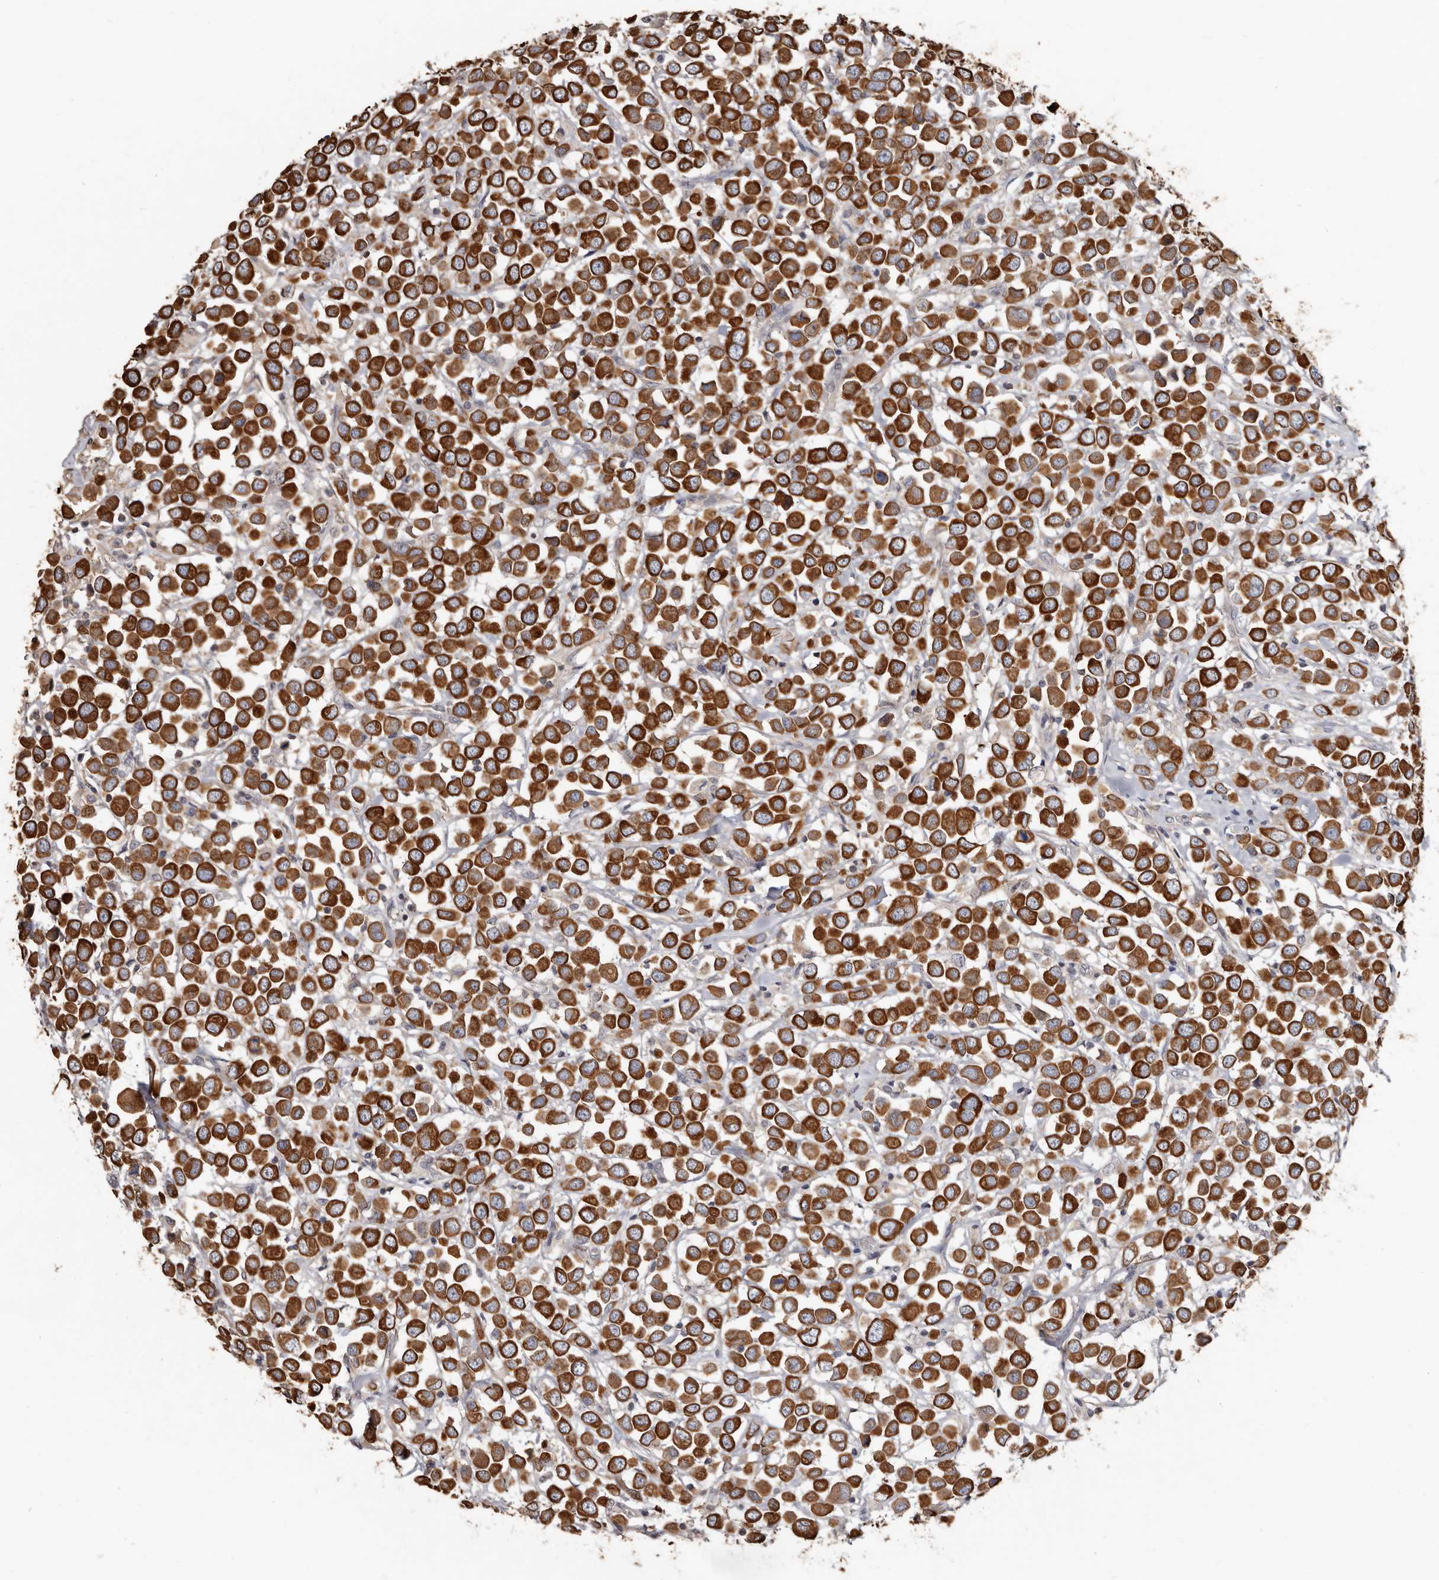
{"staining": {"intensity": "strong", "quantity": ">75%", "location": "cytoplasmic/membranous"}, "tissue": "breast cancer", "cell_type": "Tumor cells", "image_type": "cancer", "snomed": [{"axis": "morphology", "description": "Duct carcinoma"}, {"axis": "topography", "description": "Breast"}], "caption": "Breast intraductal carcinoma stained with a protein marker exhibits strong staining in tumor cells.", "gene": "MRPL18", "patient": {"sex": "female", "age": 61}}